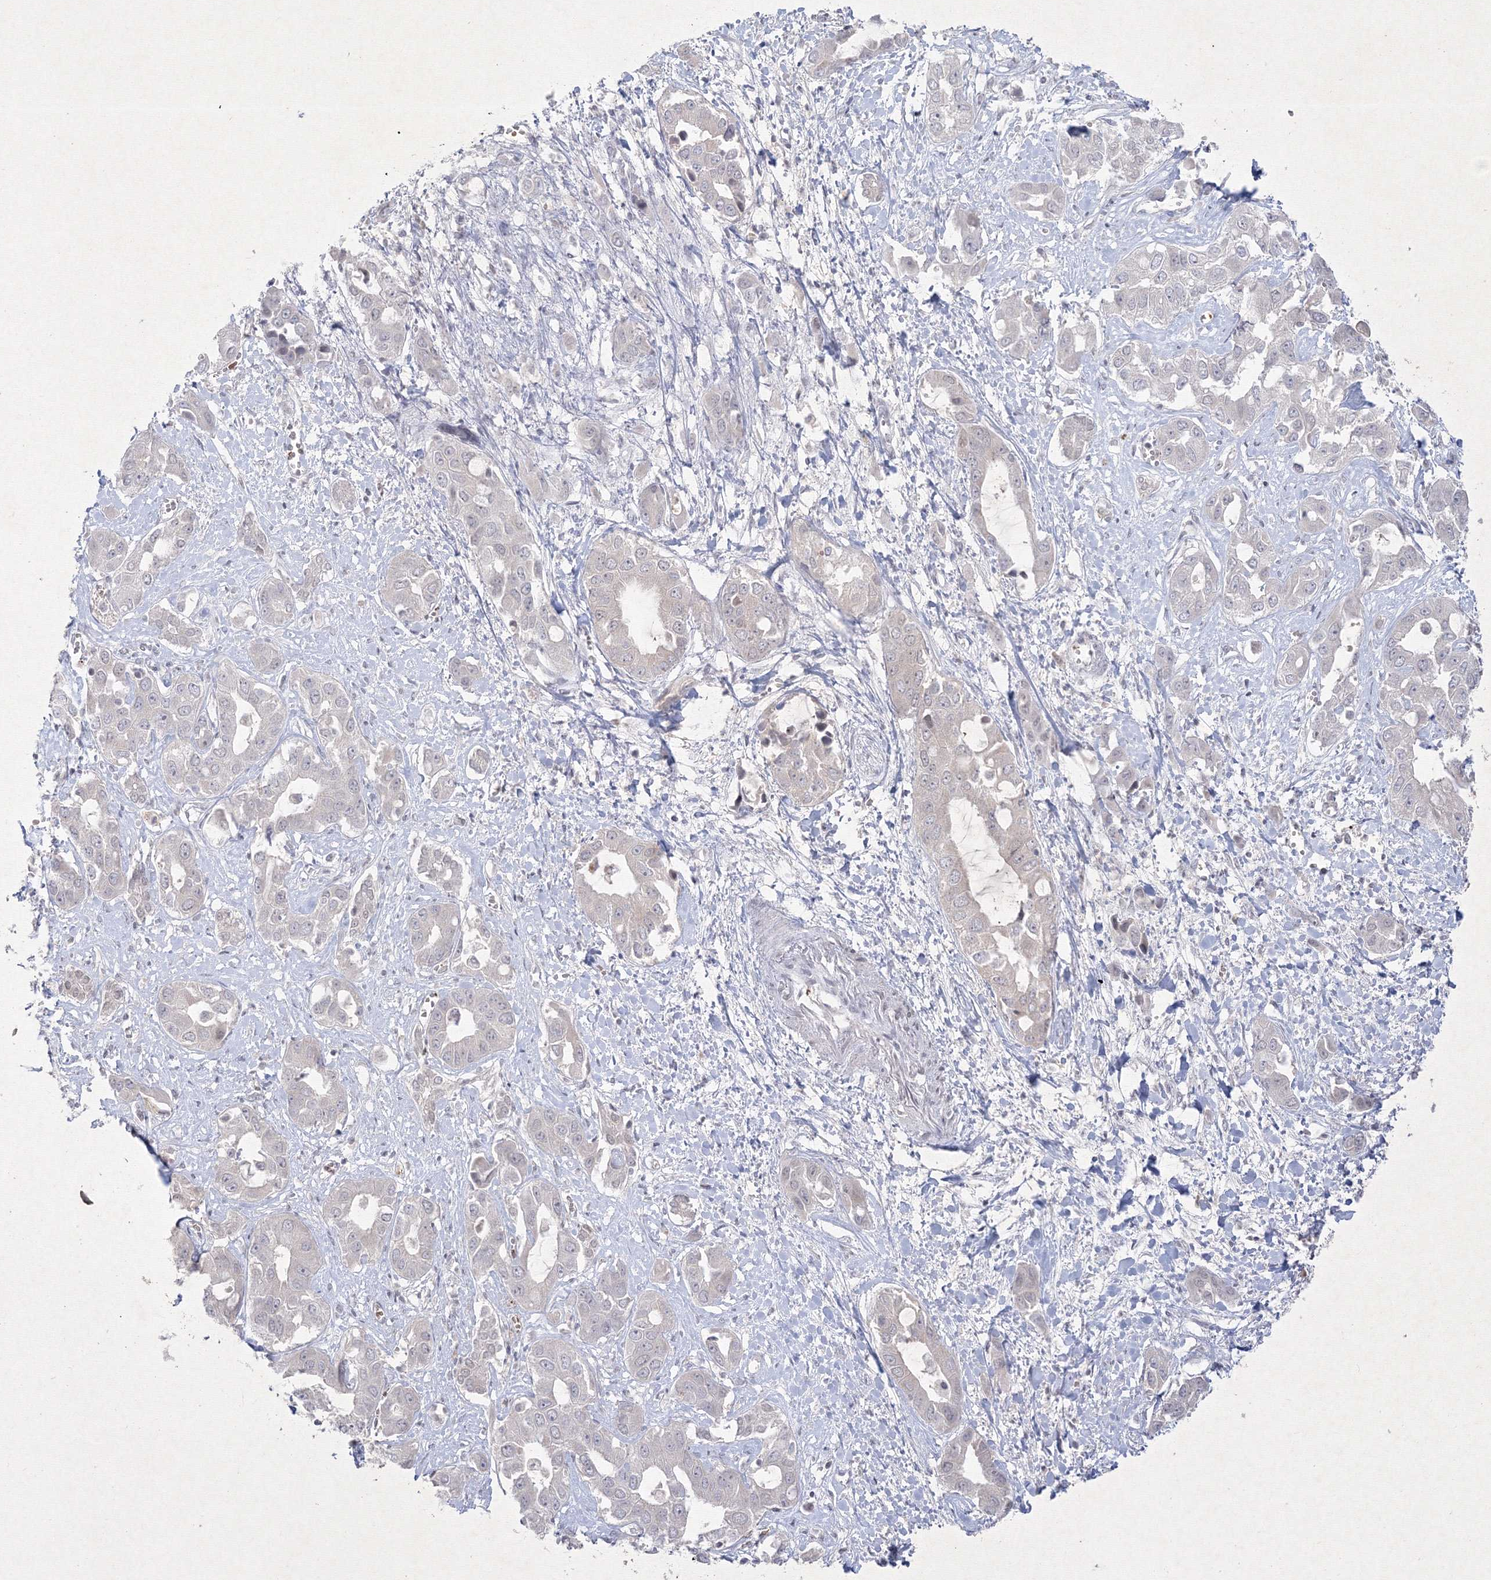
{"staining": {"intensity": "negative", "quantity": "none", "location": "none"}, "tissue": "liver cancer", "cell_type": "Tumor cells", "image_type": "cancer", "snomed": [{"axis": "morphology", "description": "Cholangiocarcinoma"}, {"axis": "topography", "description": "Liver"}], "caption": "Tumor cells show no significant protein expression in liver cancer. (Brightfield microscopy of DAB IHC at high magnification).", "gene": "NXPE3", "patient": {"sex": "female", "age": 52}}